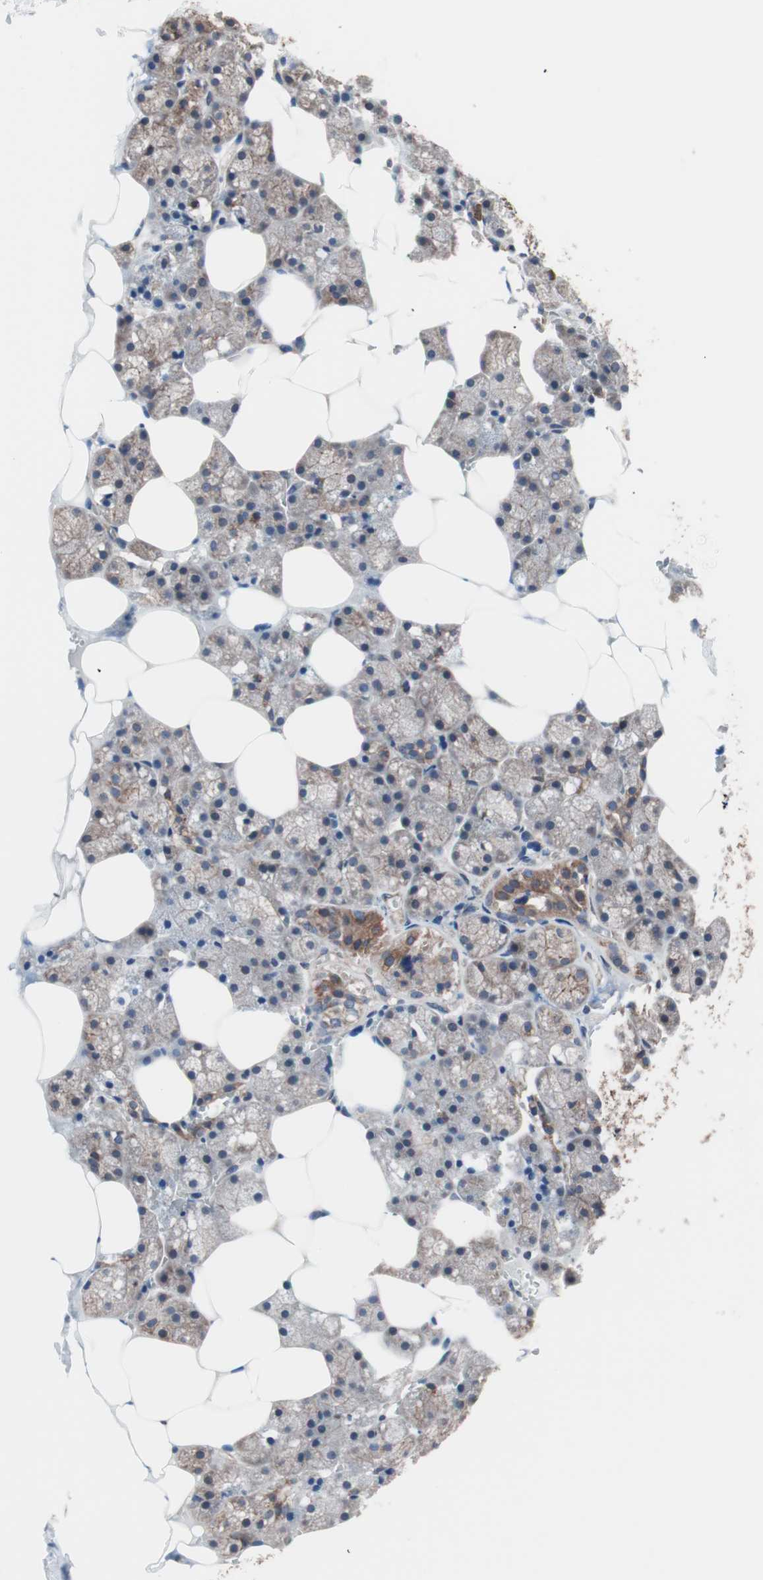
{"staining": {"intensity": "weak", "quantity": ">75%", "location": "cytoplasmic/membranous"}, "tissue": "salivary gland", "cell_type": "Glandular cells", "image_type": "normal", "snomed": [{"axis": "morphology", "description": "Normal tissue, NOS"}, {"axis": "topography", "description": "Salivary gland"}], "caption": "Protein staining of normal salivary gland demonstrates weak cytoplasmic/membranous positivity in approximately >75% of glandular cells.", "gene": "CTTNBP2NL", "patient": {"sex": "male", "age": 62}}